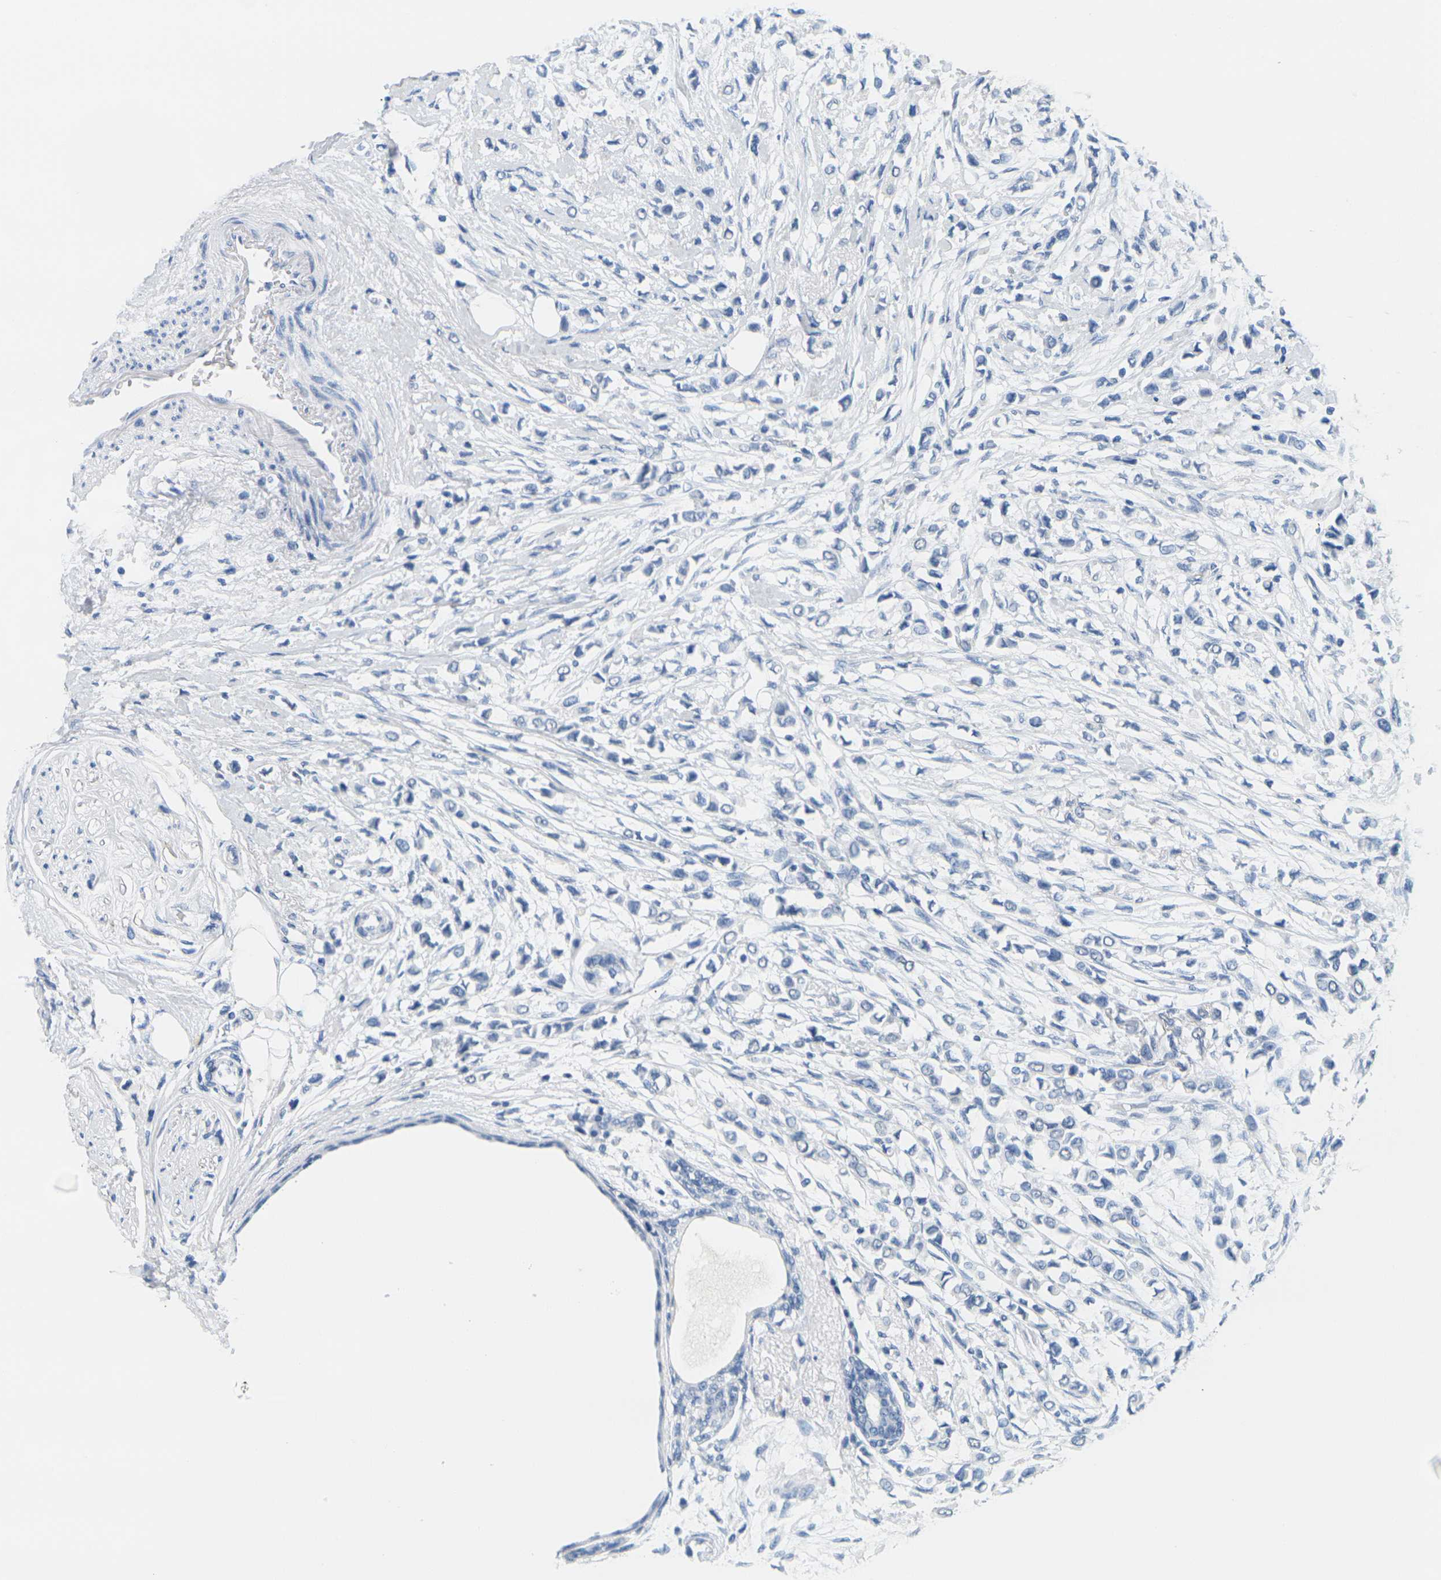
{"staining": {"intensity": "negative", "quantity": "none", "location": "none"}, "tissue": "breast cancer", "cell_type": "Tumor cells", "image_type": "cancer", "snomed": [{"axis": "morphology", "description": "Lobular carcinoma"}, {"axis": "topography", "description": "Breast"}], "caption": "Image shows no significant protein positivity in tumor cells of breast cancer (lobular carcinoma). (Stains: DAB immunohistochemistry with hematoxylin counter stain, Microscopy: brightfield microscopy at high magnification).", "gene": "CTAG1A", "patient": {"sex": "female", "age": 51}}